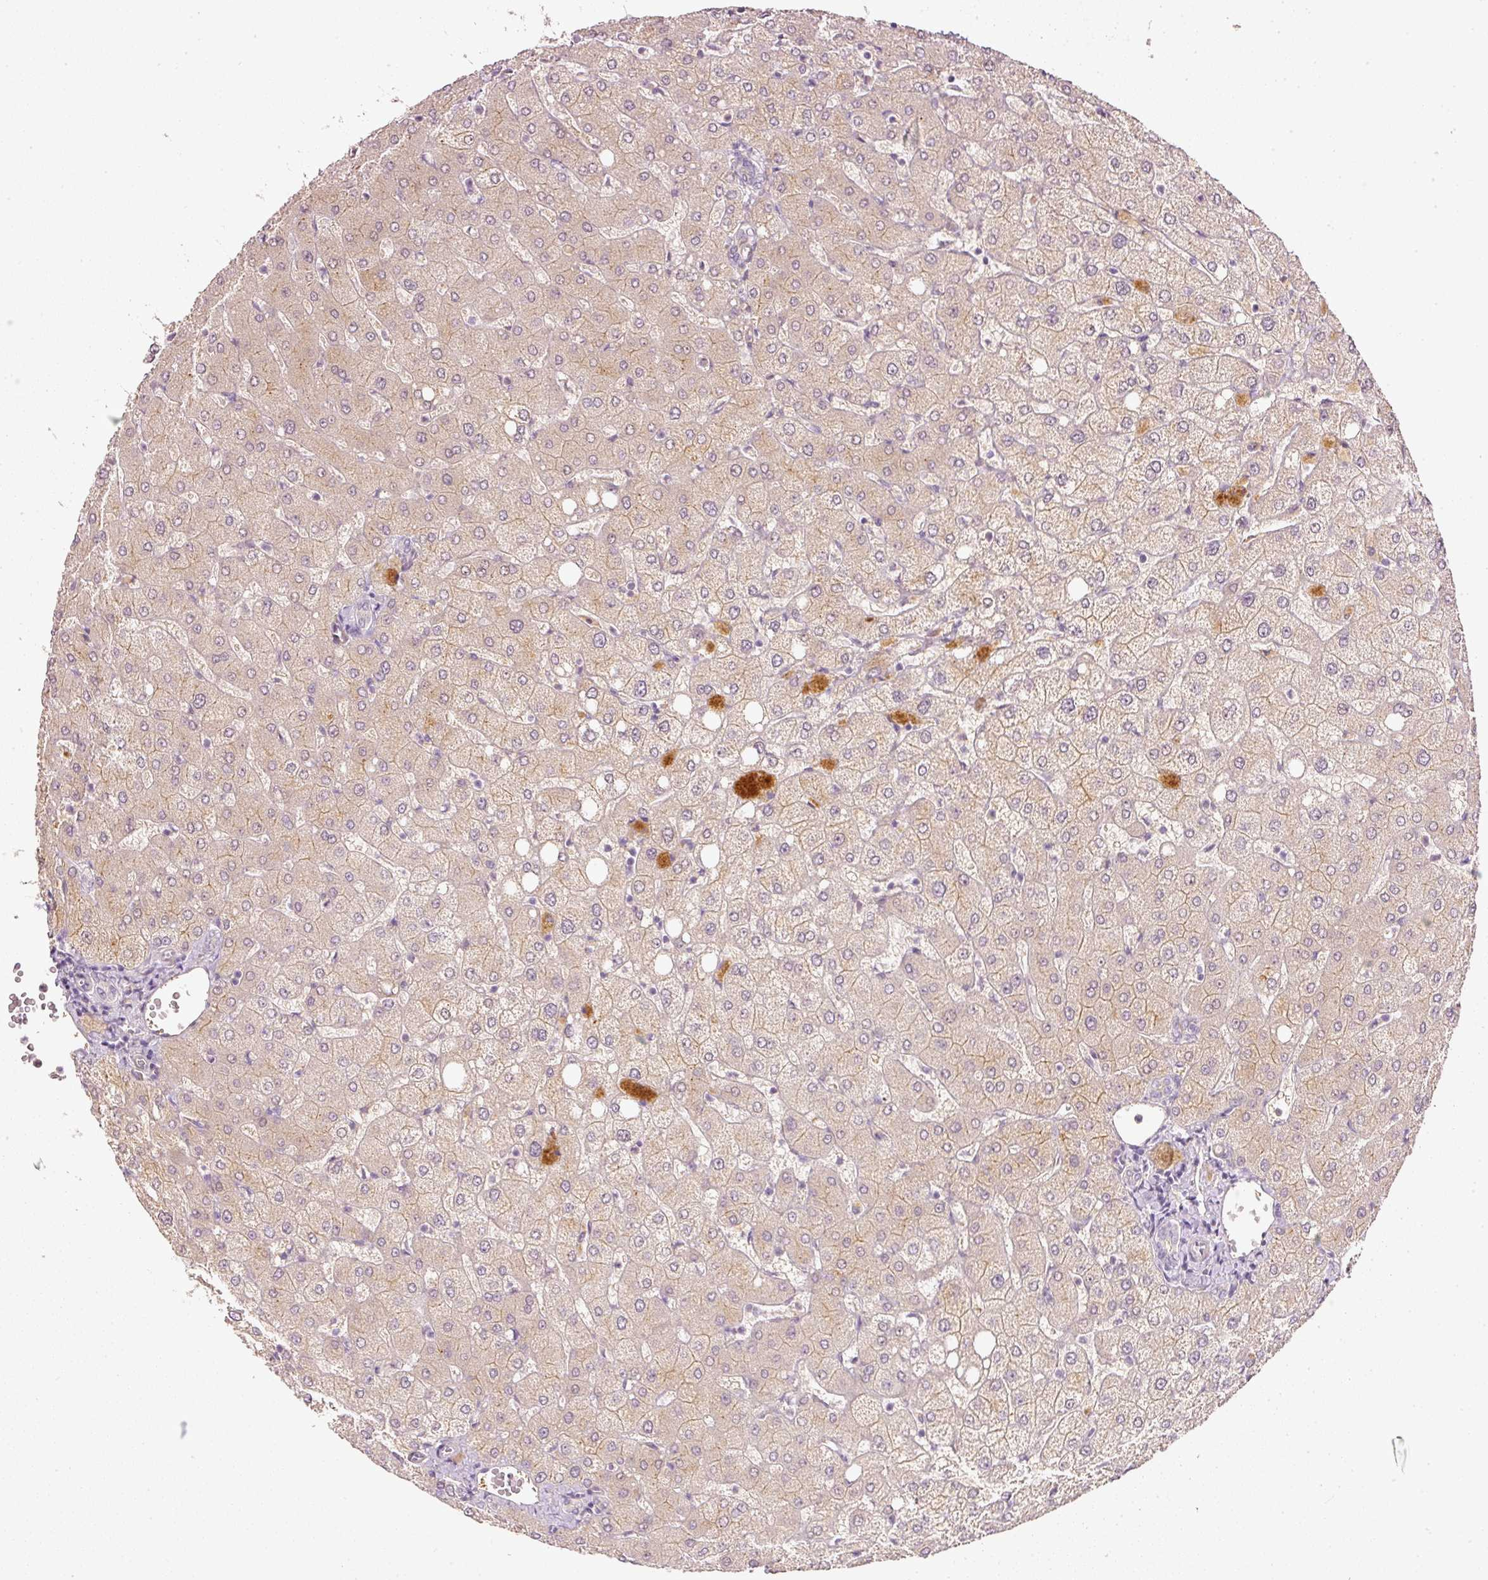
{"staining": {"intensity": "negative", "quantity": "none", "location": "none"}, "tissue": "liver", "cell_type": "Cholangiocytes", "image_type": "normal", "snomed": [{"axis": "morphology", "description": "Normal tissue, NOS"}, {"axis": "topography", "description": "Liver"}], "caption": "An image of liver stained for a protein reveals no brown staining in cholangiocytes. The staining is performed using DAB (3,3'-diaminobenzidine) brown chromogen with nuclei counter-stained in using hematoxylin.", "gene": "TOGARAM1", "patient": {"sex": "female", "age": 54}}